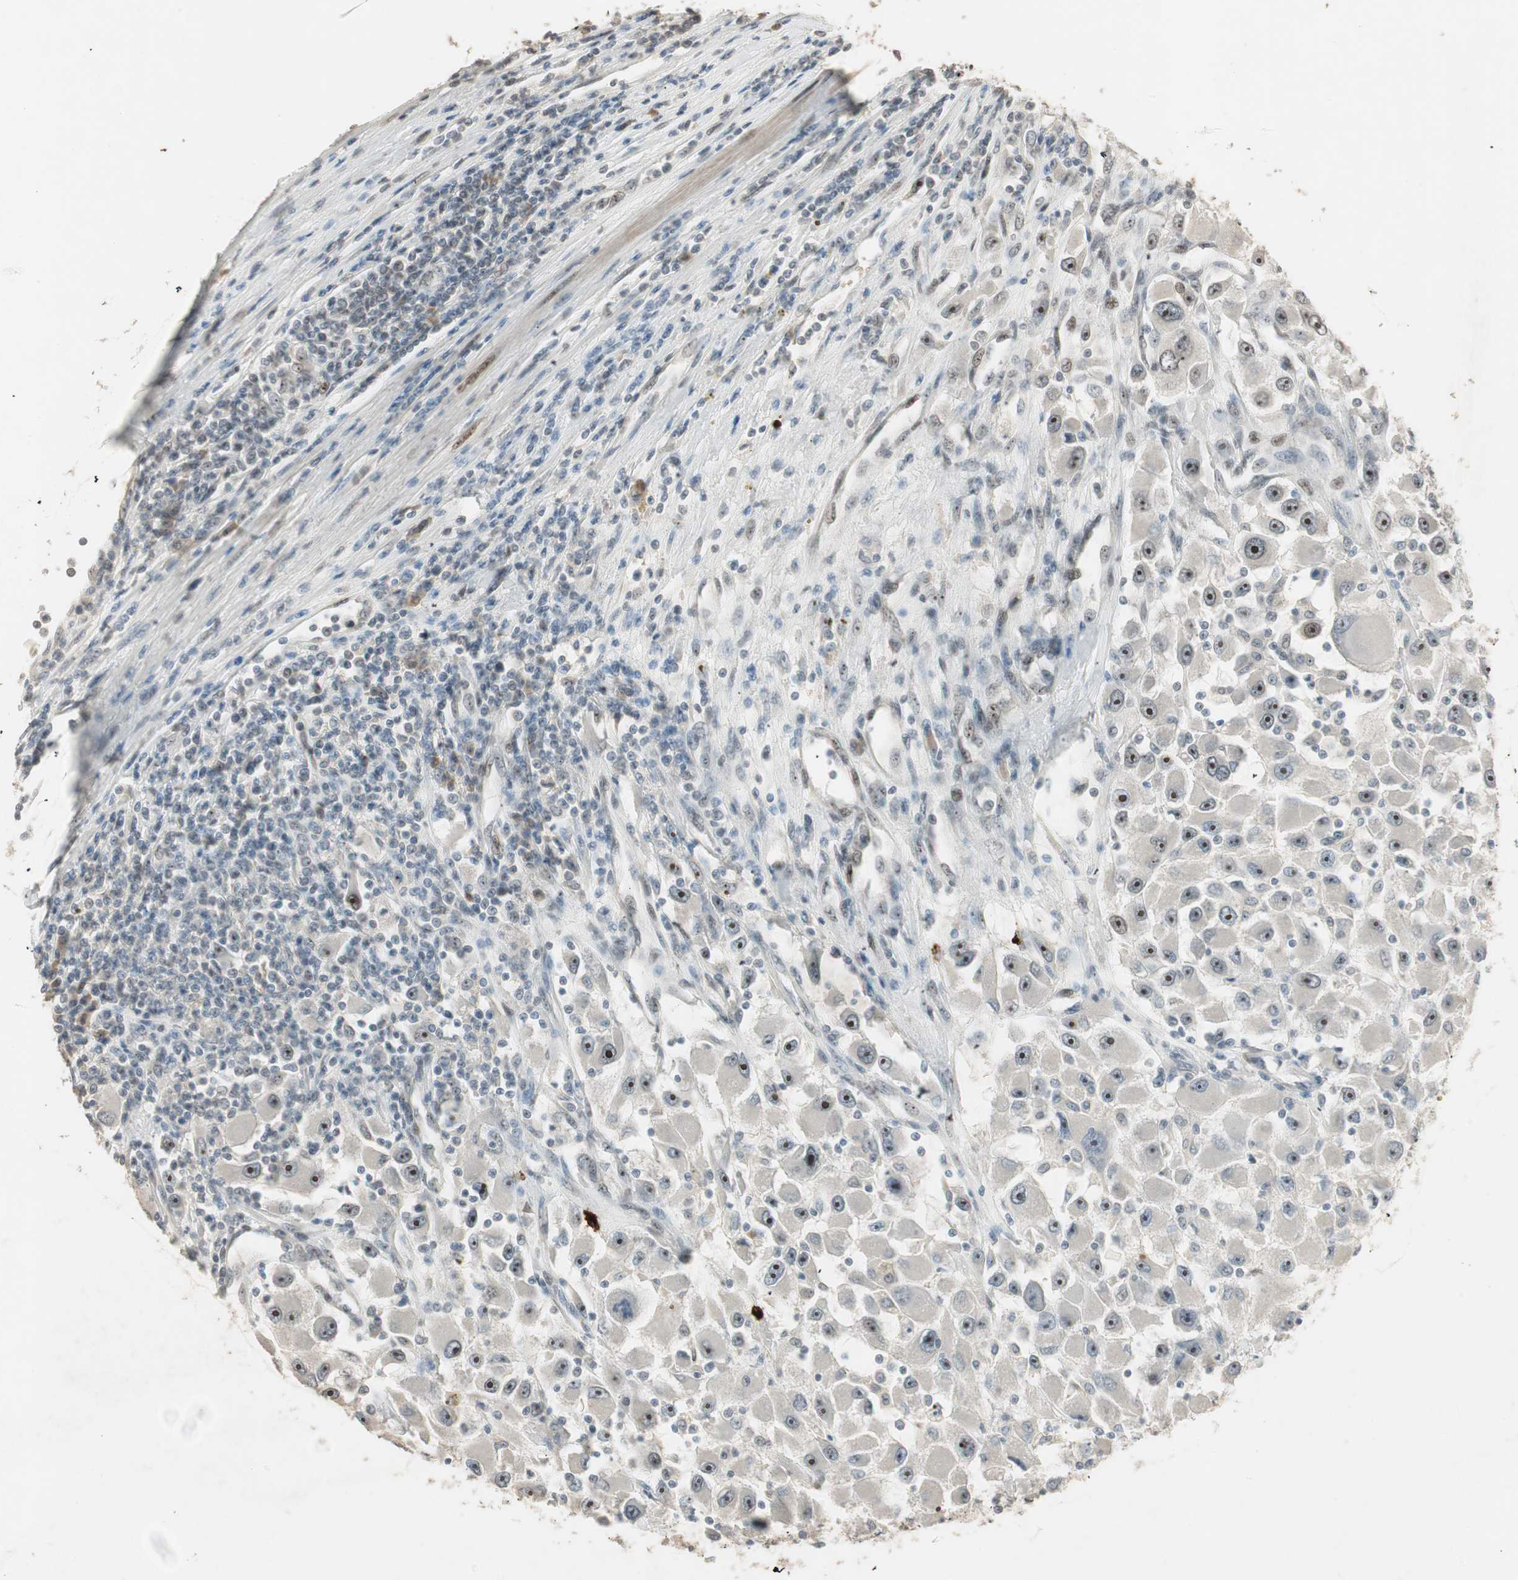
{"staining": {"intensity": "moderate", "quantity": "25%-75%", "location": "nuclear"}, "tissue": "renal cancer", "cell_type": "Tumor cells", "image_type": "cancer", "snomed": [{"axis": "morphology", "description": "Adenocarcinoma, NOS"}, {"axis": "topography", "description": "Kidney"}], "caption": "The immunohistochemical stain highlights moderate nuclear staining in tumor cells of renal adenocarcinoma tissue.", "gene": "ETV4", "patient": {"sex": "female", "age": 52}}